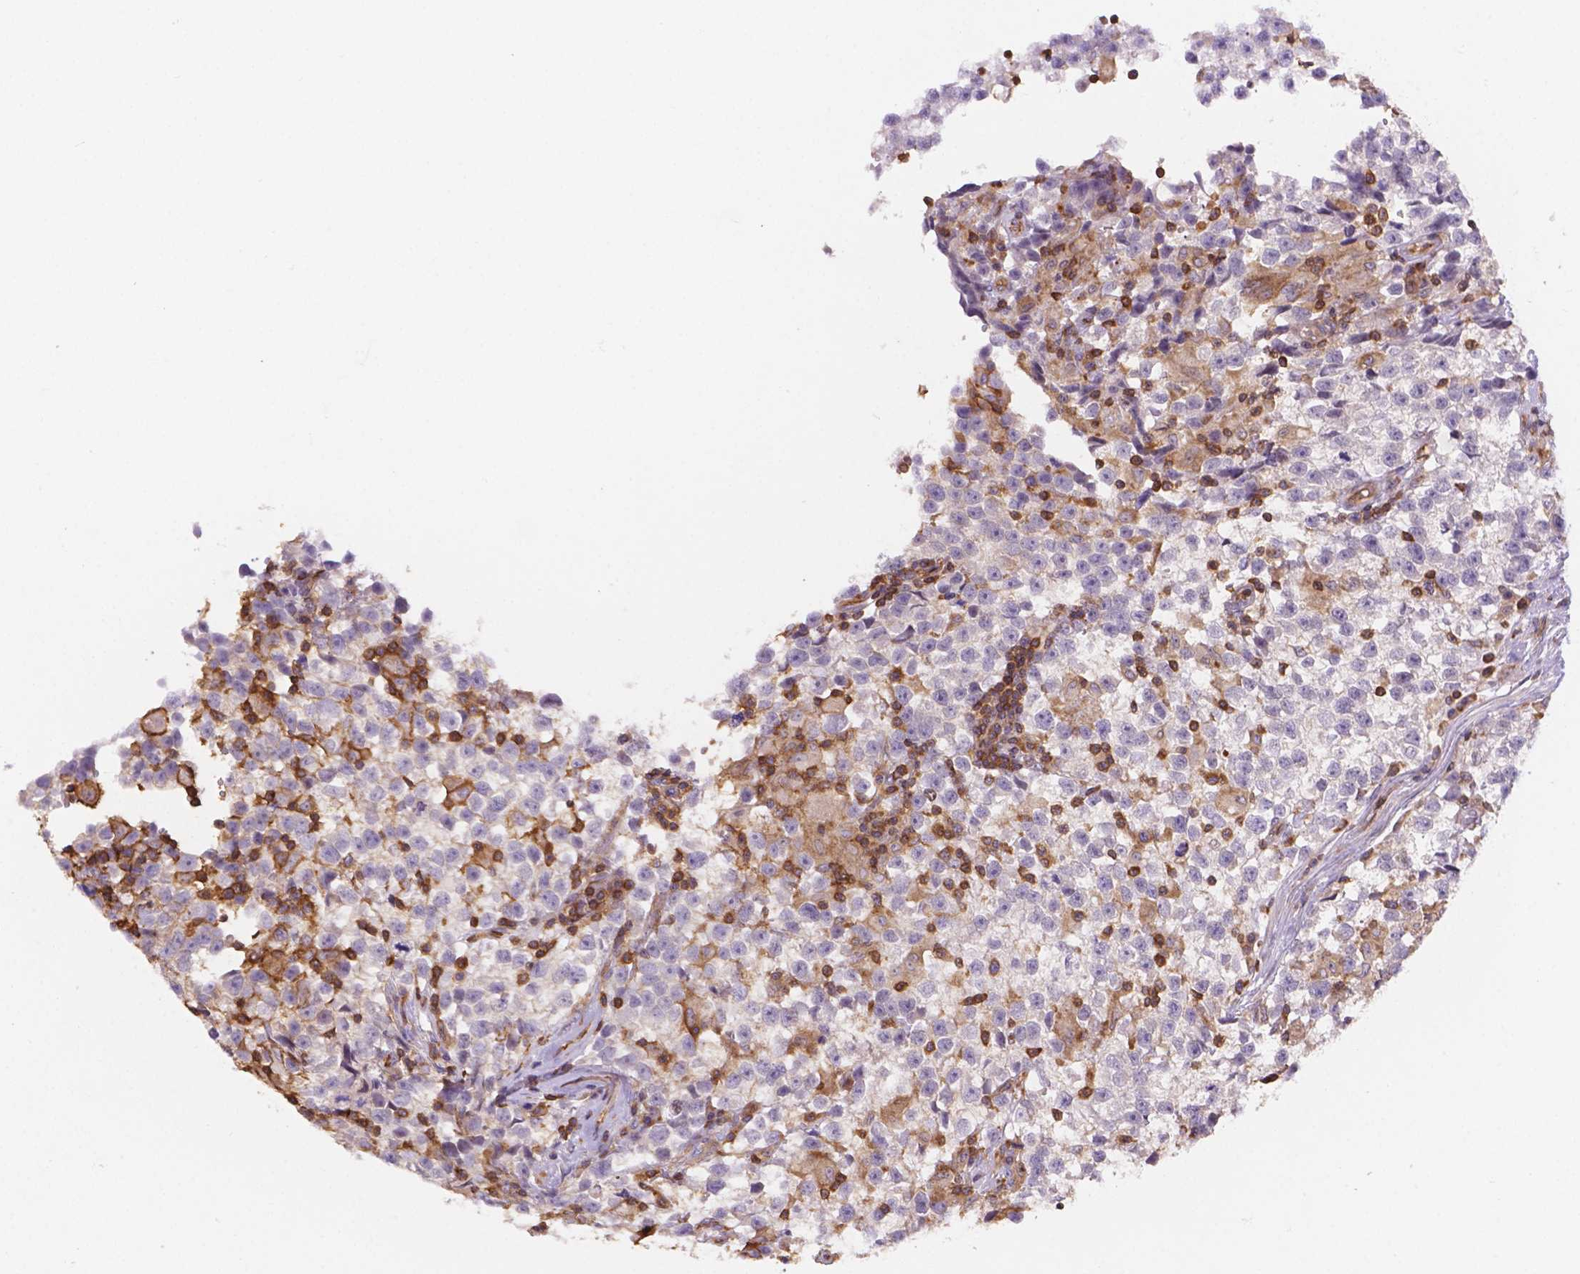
{"staining": {"intensity": "negative", "quantity": "none", "location": "none"}, "tissue": "testis cancer", "cell_type": "Tumor cells", "image_type": "cancer", "snomed": [{"axis": "morphology", "description": "Seminoma, NOS"}, {"axis": "topography", "description": "Testis"}], "caption": "IHC of human testis seminoma displays no positivity in tumor cells. Nuclei are stained in blue.", "gene": "DMWD", "patient": {"sex": "male", "age": 31}}